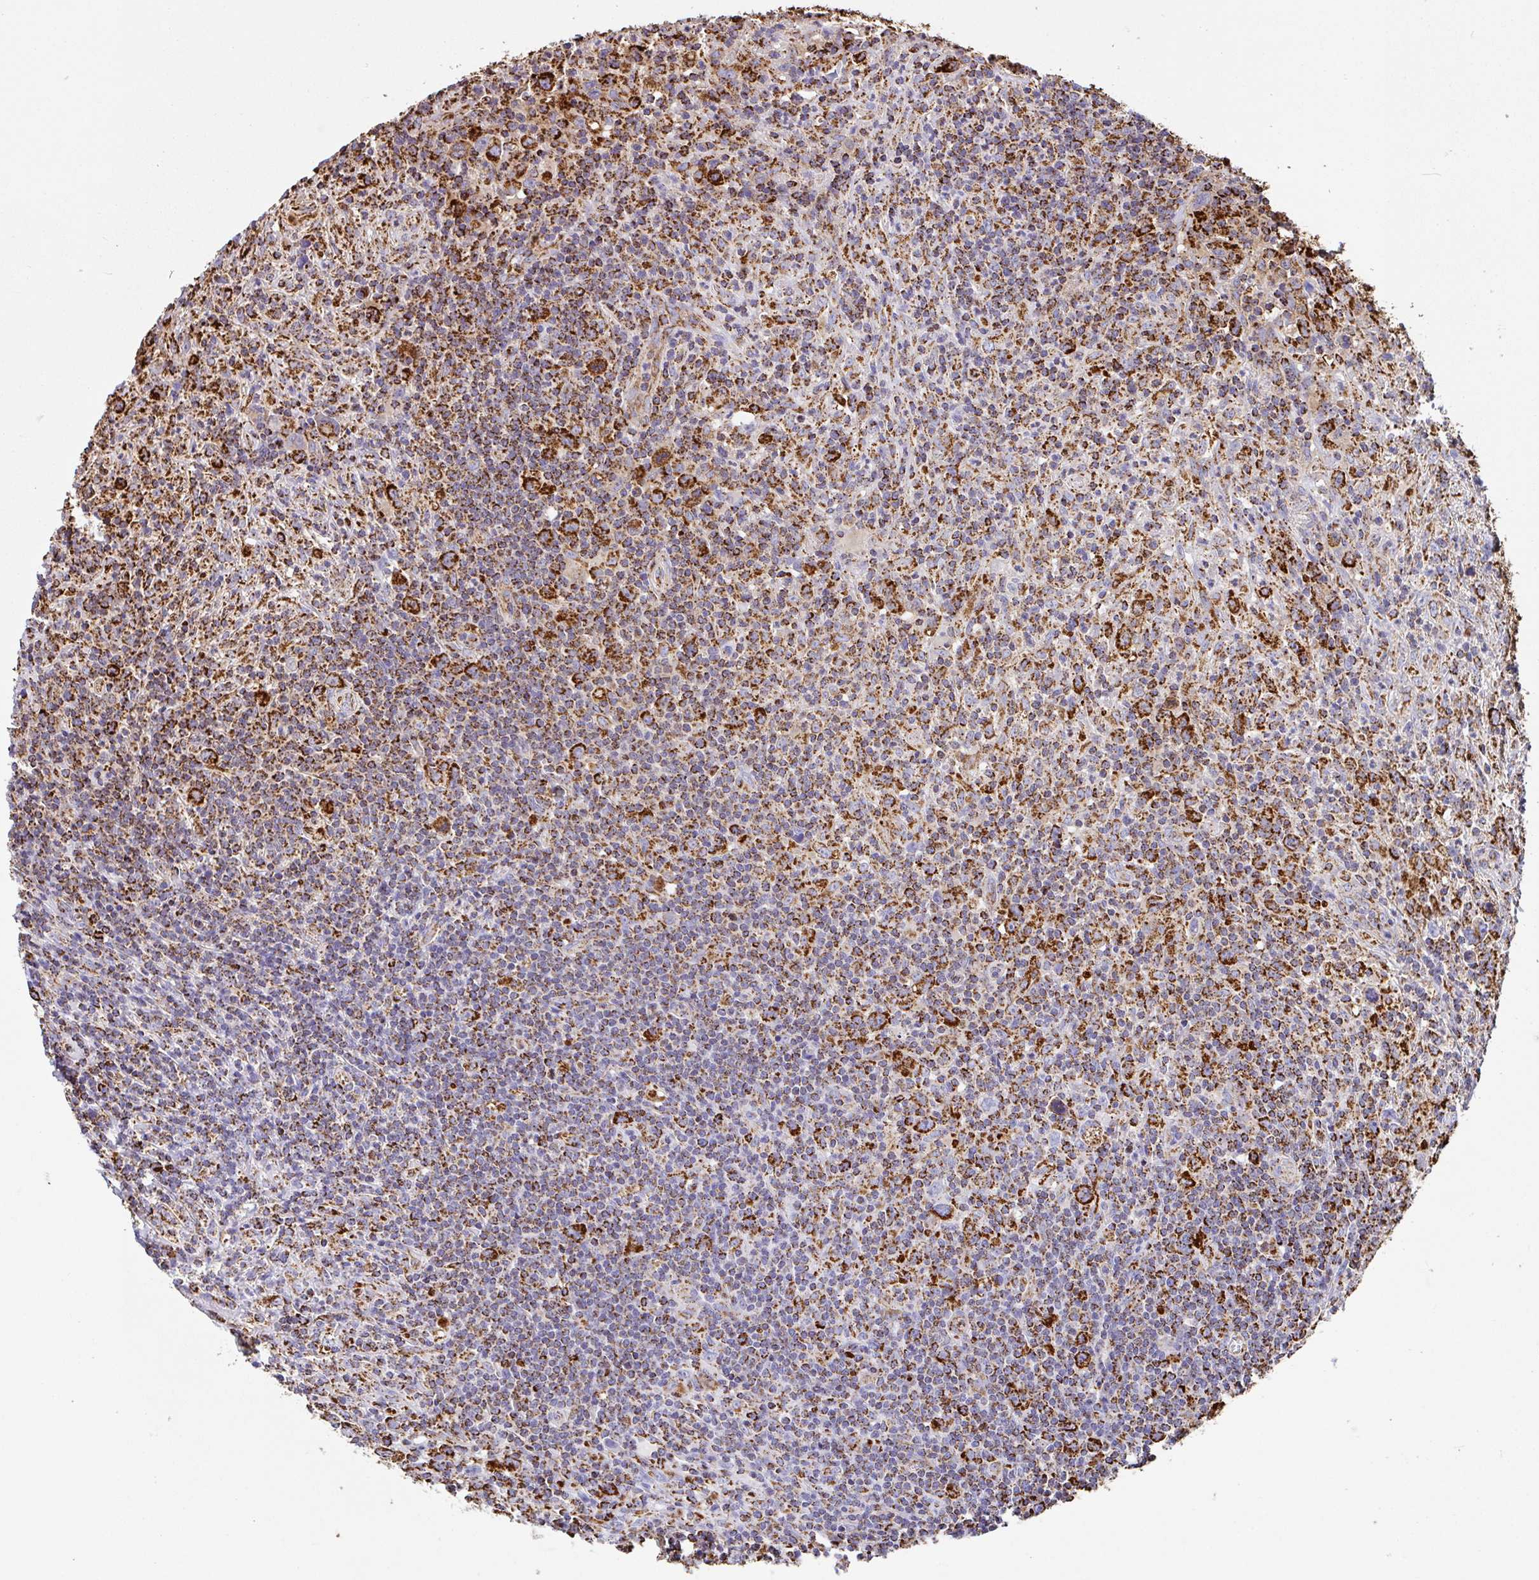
{"staining": {"intensity": "strong", "quantity": ">75%", "location": "cytoplasmic/membranous"}, "tissue": "lymphoma", "cell_type": "Tumor cells", "image_type": "cancer", "snomed": [{"axis": "morphology", "description": "Hodgkin's disease, NOS"}, {"axis": "topography", "description": "Lymph node"}], "caption": "An image showing strong cytoplasmic/membranous positivity in about >75% of tumor cells in Hodgkin's disease, as visualized by brown immunohistochemical staining.", "gene": "ANKRD33B", "patient": {"sex": "female", "age": 18}}